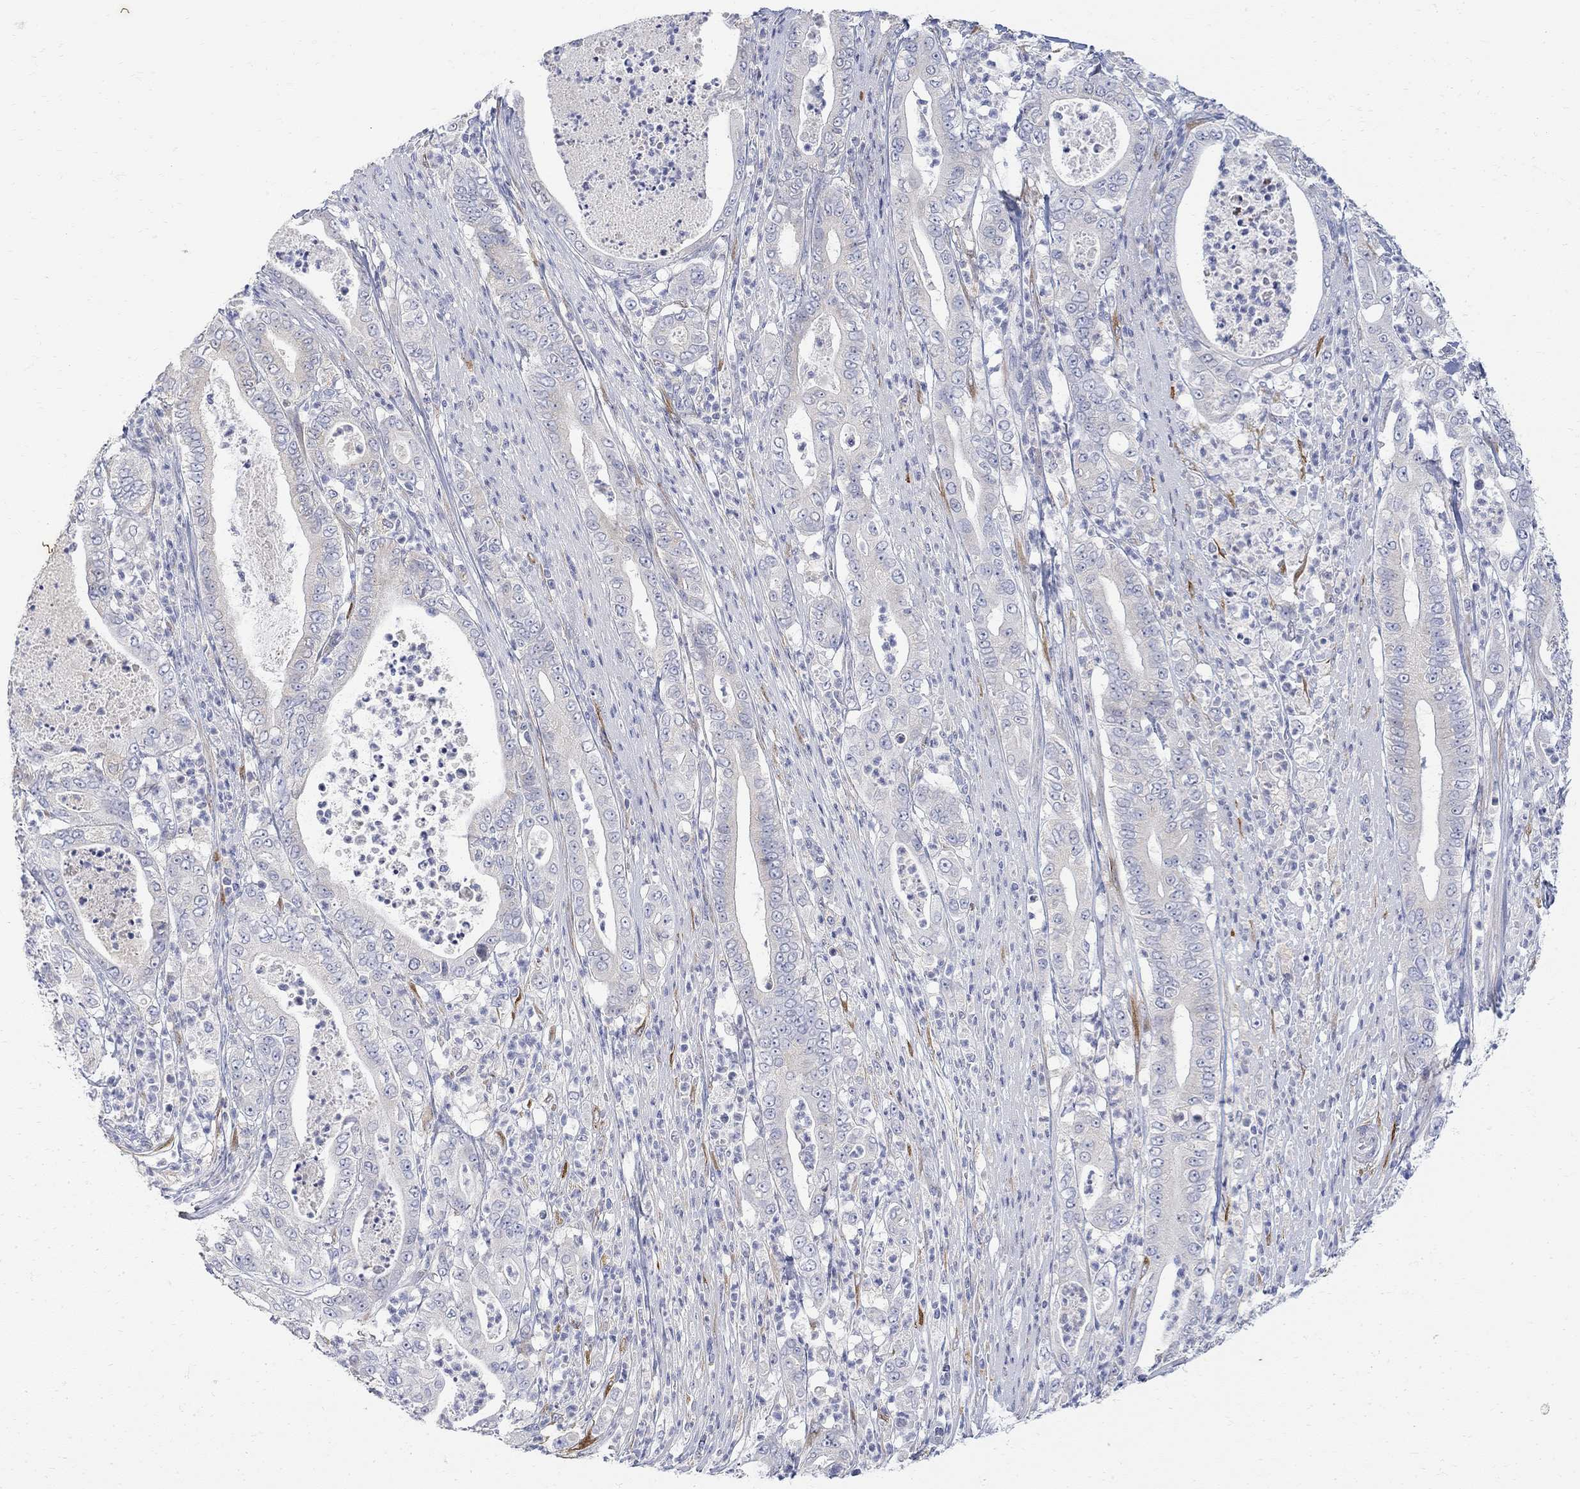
{"staining": {"intensity": "negative", "quantity": "none", "location": "none"}, "tissue": "pancreatic cancer", "cell_type": "Tumor cells", "image_type": "cancer", "snomed": [{"axis": "morphology", "description": "Adenocarcinoma, NOS"}, {"axis": "topography", "description": "Pancreas"}], "caption": "A photomicrograph of human pancreatic cancer (adenocarcinoma) is negative for staining in tumor cells.", "gene": "FNDC5", "patient": {"sex": "male", "age": 71}}